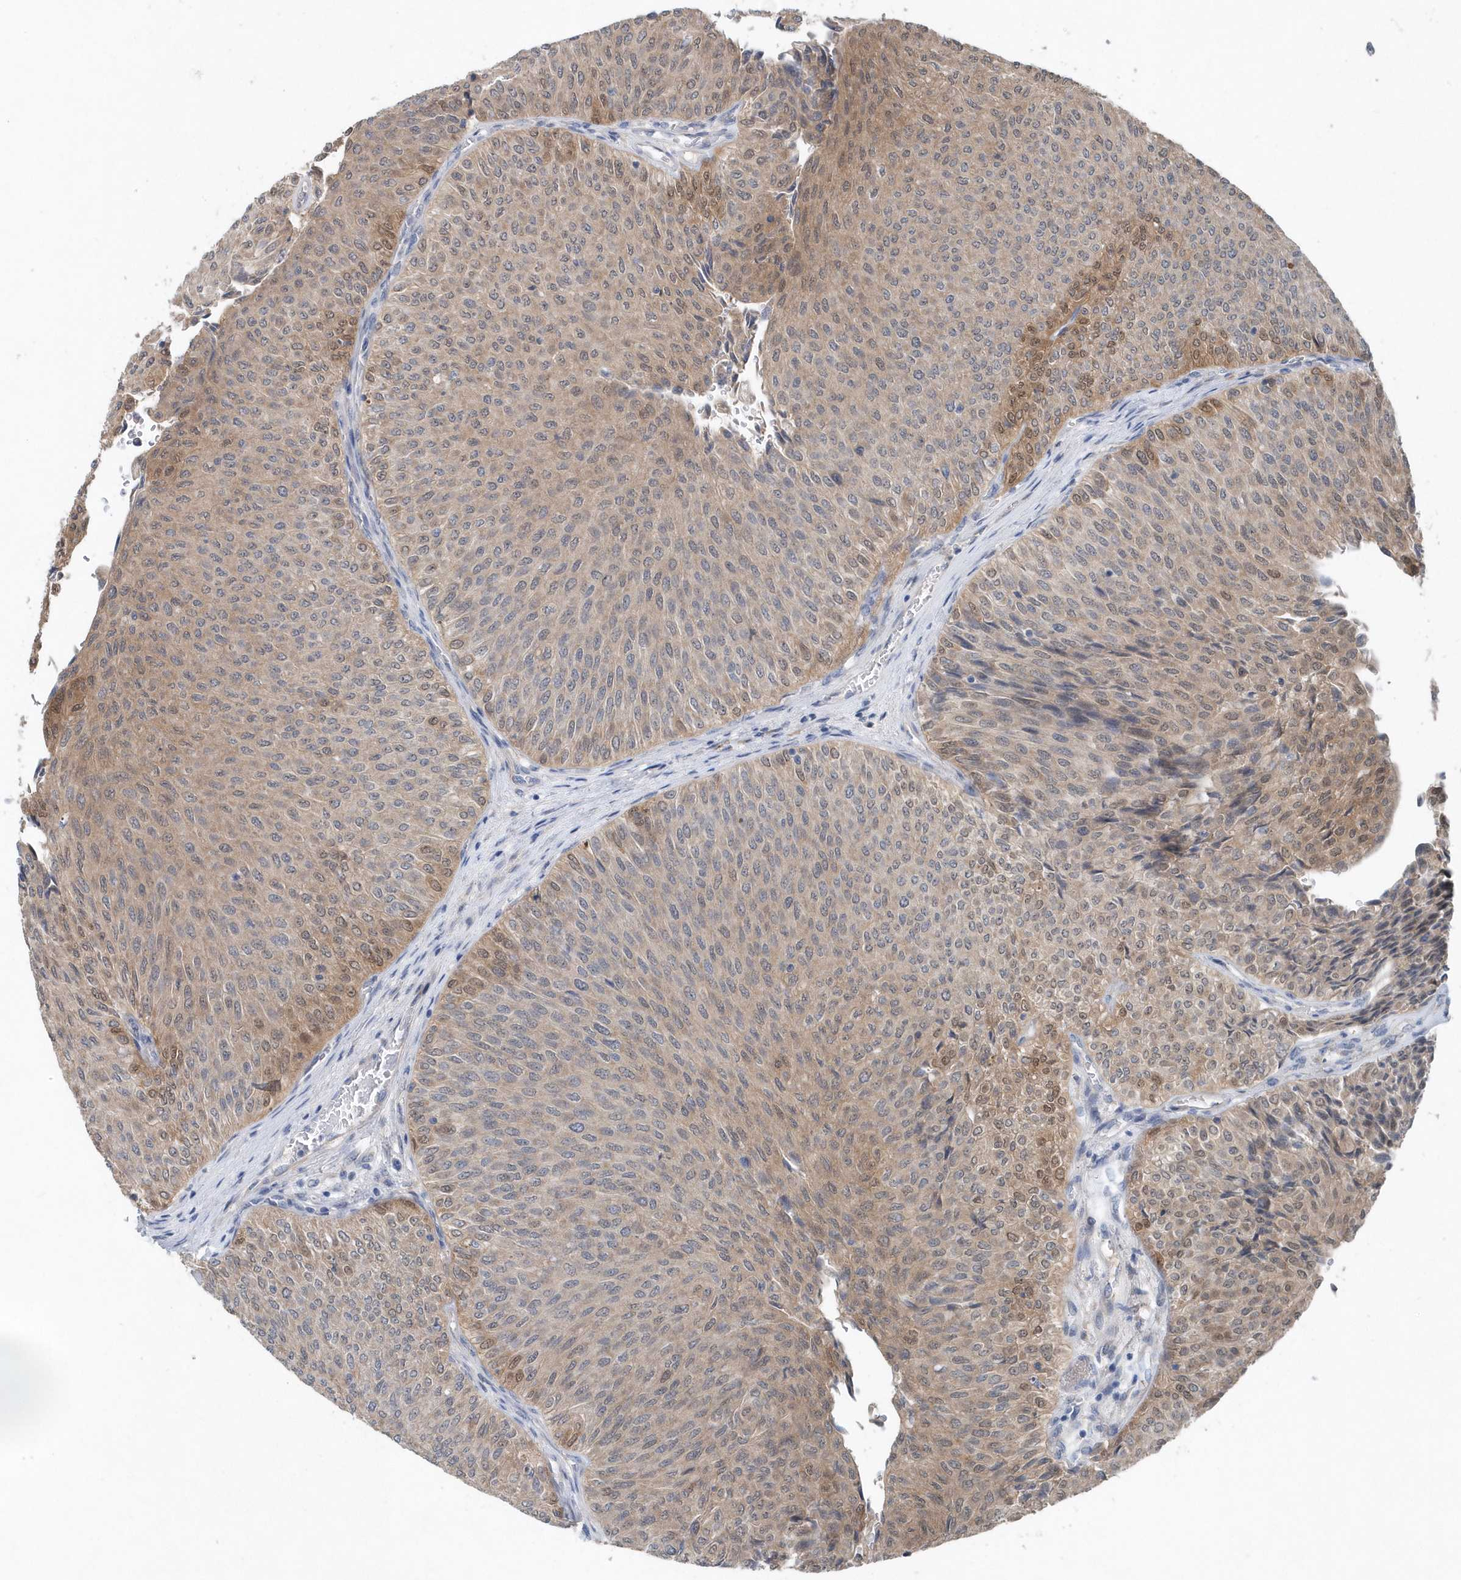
{"staining": {"intensity": "weak", "quantity": "25%-75%", "location": "cytoplasmic/membranous,nuclear"}, "tissue": "urothelial cancer", "cell_type": "Tumor cells", "image_type": "cancer", "snomed": [{"axis": "morphology", "description": "Urothelial carcinoma, Low grade"}, {"axis": "topography", "description": "Urinary bladder"}], "caption": "About 25%-75% of tumor cells in human urothelial carcinoma (low-grade) display weak cytoplasmic/membranous and nuclear protein staining as visualized by brown immunohistochemical staining.", "gene": "PFN2", "patient": {"sex": "male", "age": 78}}